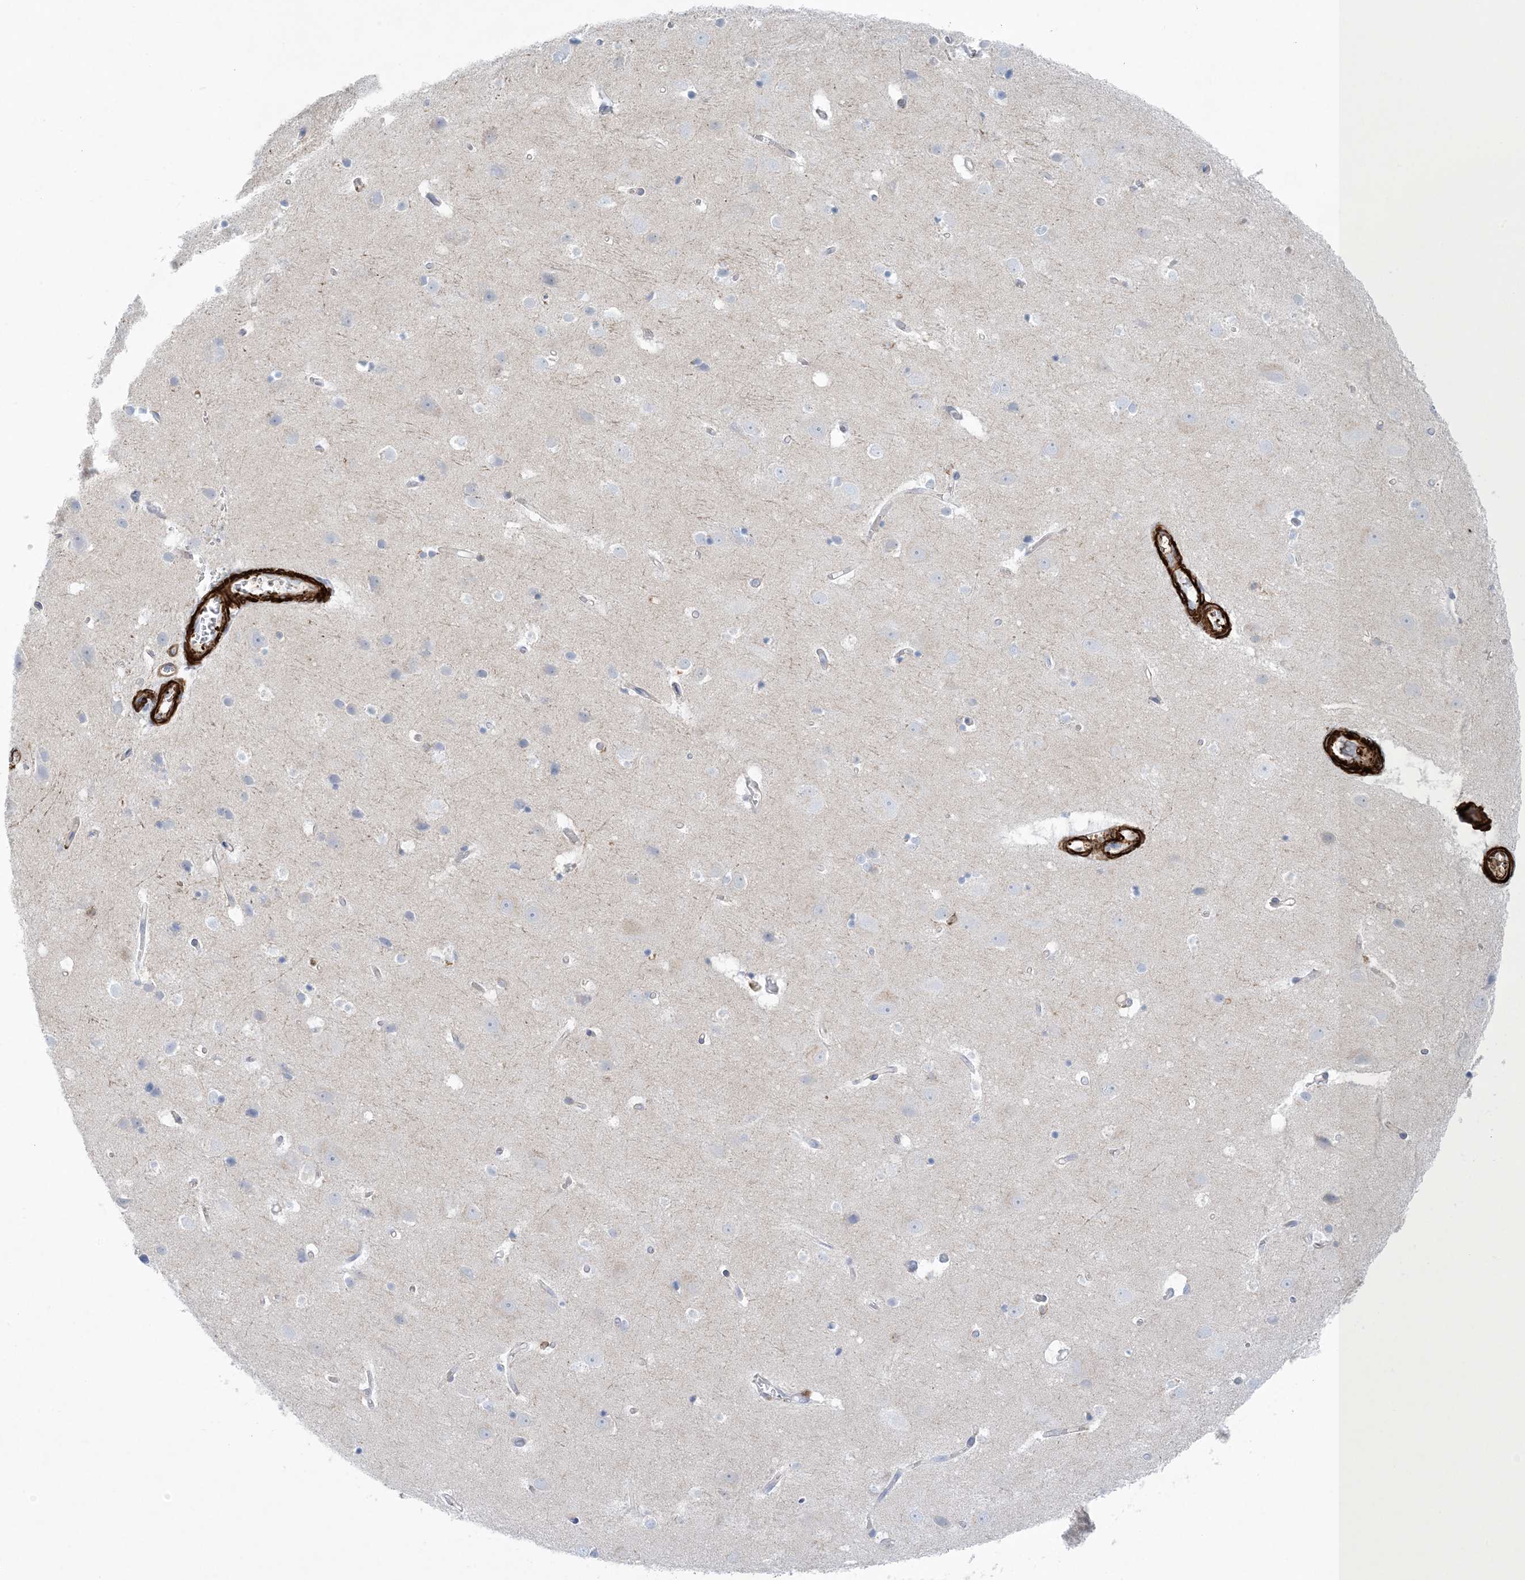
{"staining": {"intensity": "strong", "quantity": "25%-75%", "location": "cytoplasmic/membranous"}, "tissue": "cerebral cortex", "cell_type": "Endothelial cells", "image_type": "normal", "snomed": [{"axis": "morphology", "description": "Normal tissue, NOS"}, {"axis": "topography", "description": "Cerebral cortex"}], "caption": "Cerebral cortex was stained to show a protein in brown. There is high levels of strong cytoplasmic/membranous expression in approximately 25%-75% of endothelial cells. The protein is stained brown, and the nuclei are stained in blue (DAB IHC with brightfield microscopy, high magnification).", "gene": "SHANK1", "patient": {"sex": "male", "age": 54}}